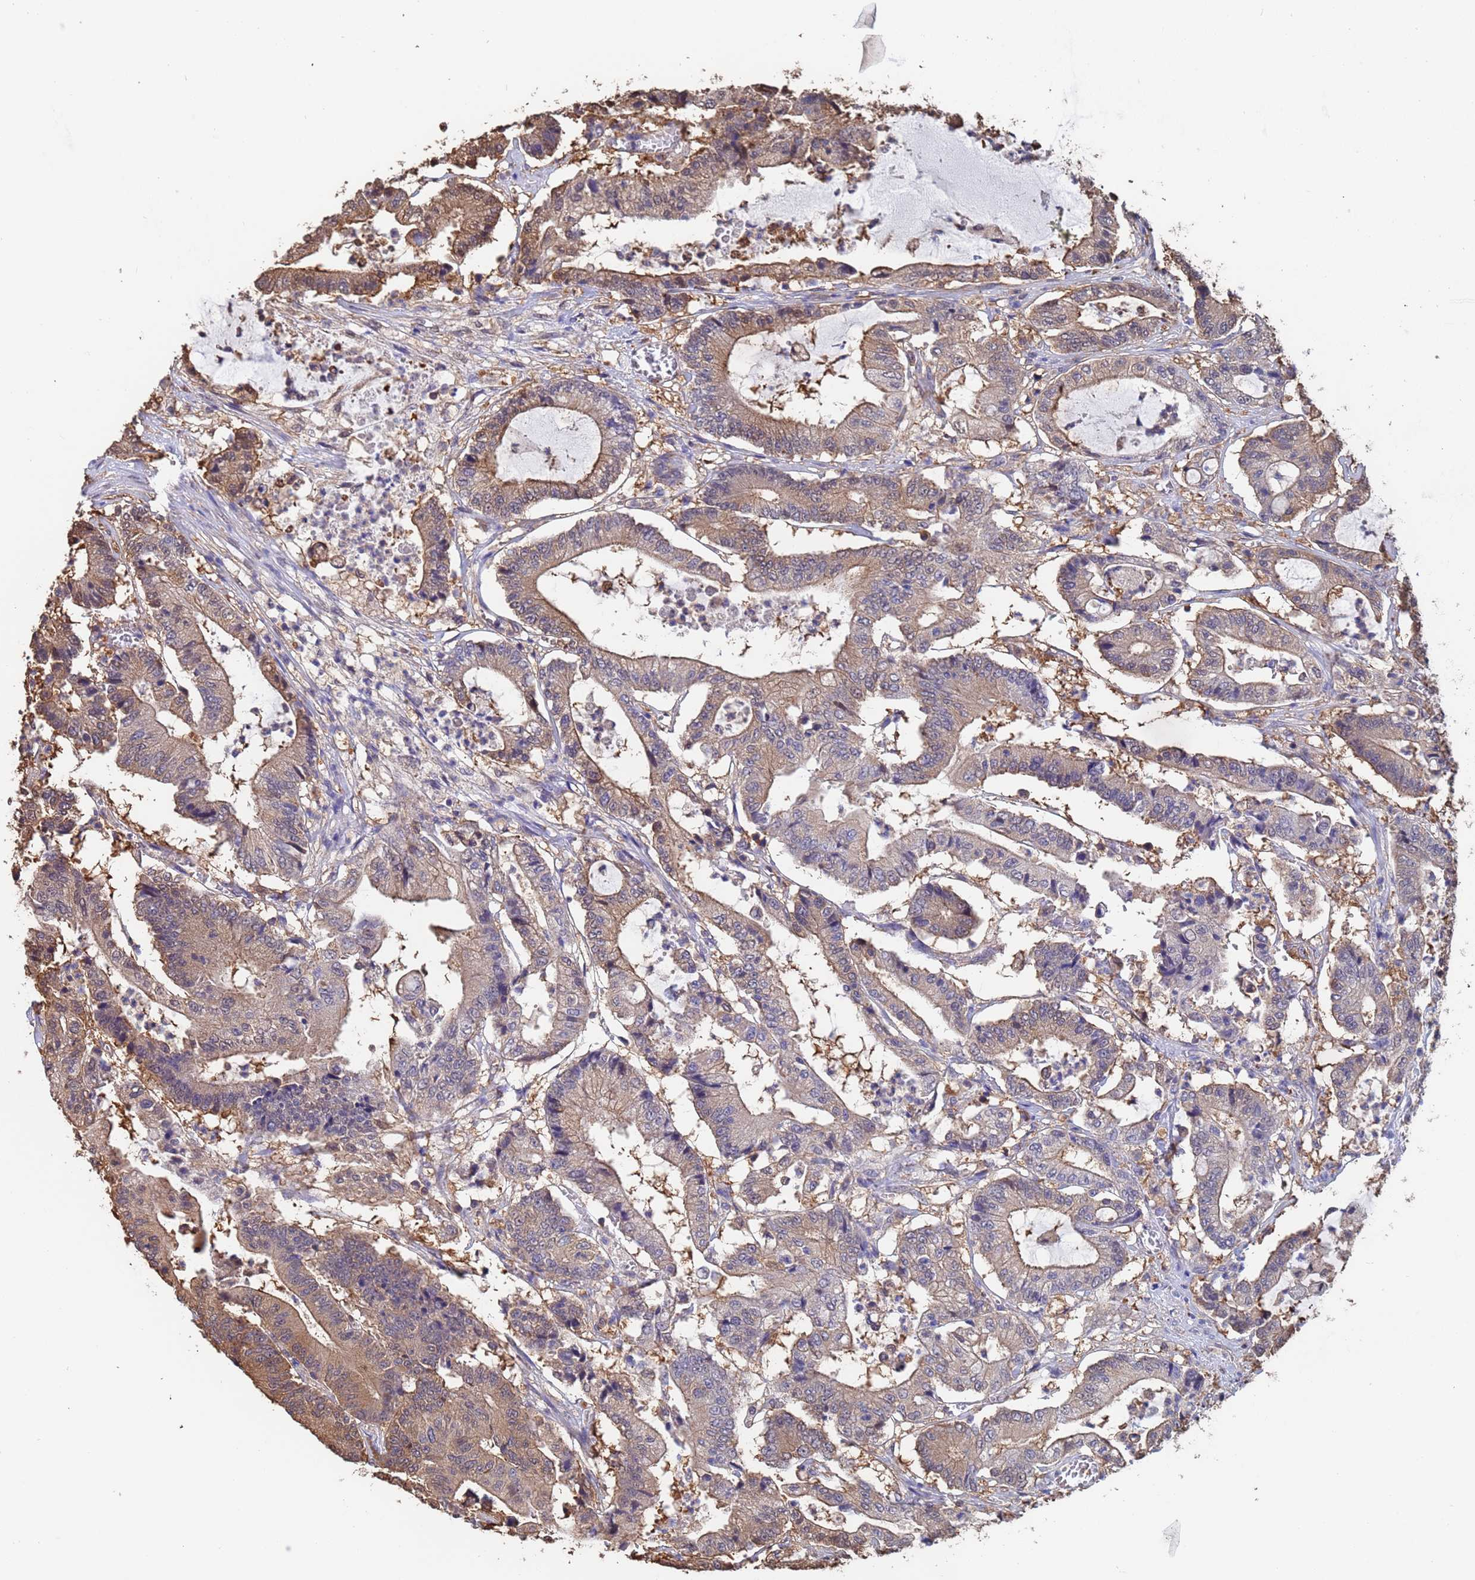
{"staining": {"intensity": "moderate", "quantity": "25%-75%", "location": "cytoplasmic/membranous"}, "tissue": "colorectal cancer", "cell_type": "Tumor cells", "image_type": "cancer", "snomed": [{"axis": "morphology", "description": "Adenocarcinoma, NOS"}, {"axis": "topography", "description": "Colon"}], "caption": "Colorectal cancer (adenocarcinoma) stained with a brown dye displays moderate cytoplasmic/membranous positive expression in about 25%-75% of tumor cells.", "gene": "FAM25A", "patient": {"sex": "female", "age": 84}}